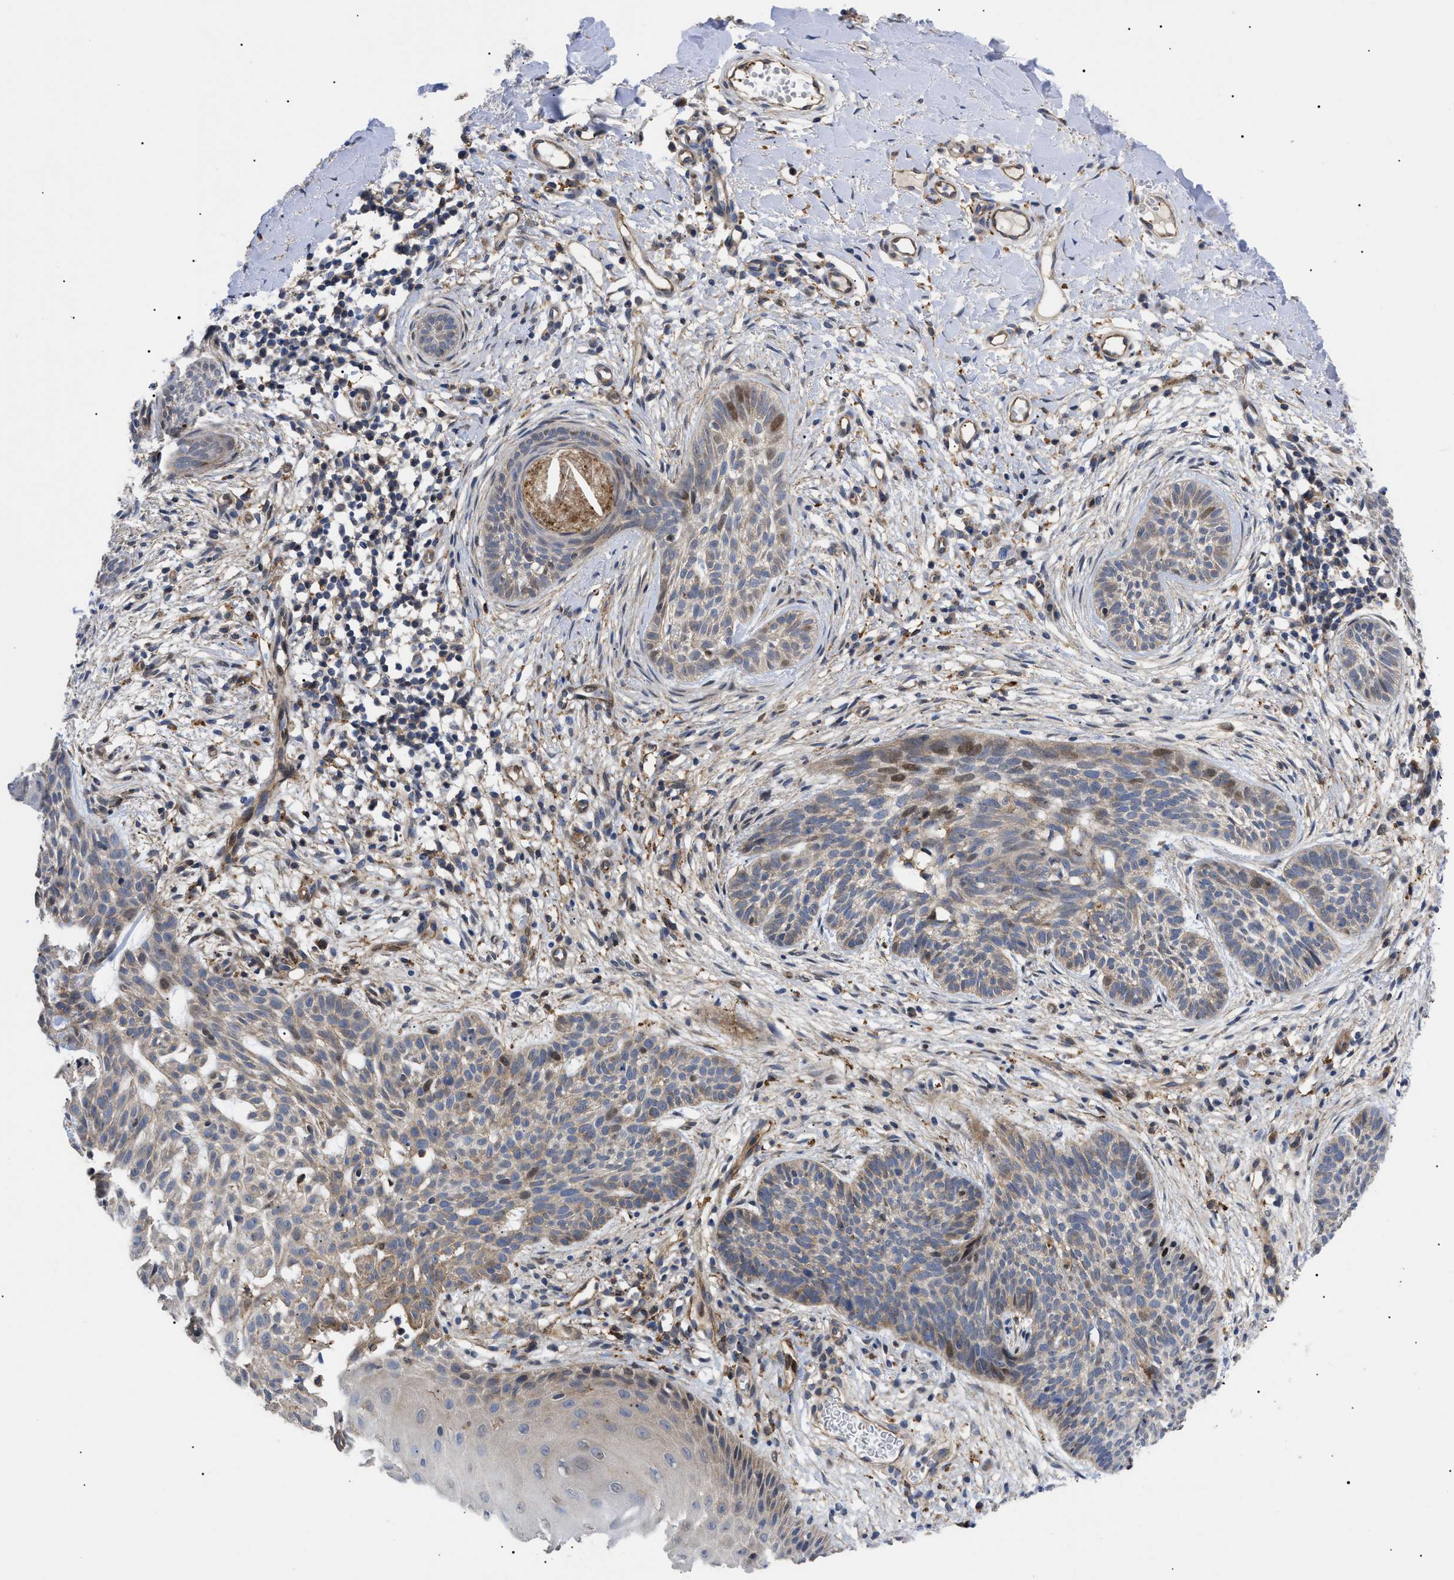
{"staining": {"intensity": "weak", "quantity": "25%-75%", "location": "cytoplasmic/membranous,nuclear"}, "tissue": "skin cancer", "cell_type": "Tumor cells", "image_type": "cancer", "snomed": [{"axis": "morphology", "description": "Basal cell carcinoma"}, {"axis": "topography", "description": "Skin"}], "caption": "An immunohistochemistry image of tumor tissue is shown. Protein staining in brown shows weak cytoplasmic/membranous and nuclear positivity in basal cell carcinoma (skin) within tumor cells.", "gene": "SFXN5", "patient": {"sex": "female", "age": 59}}